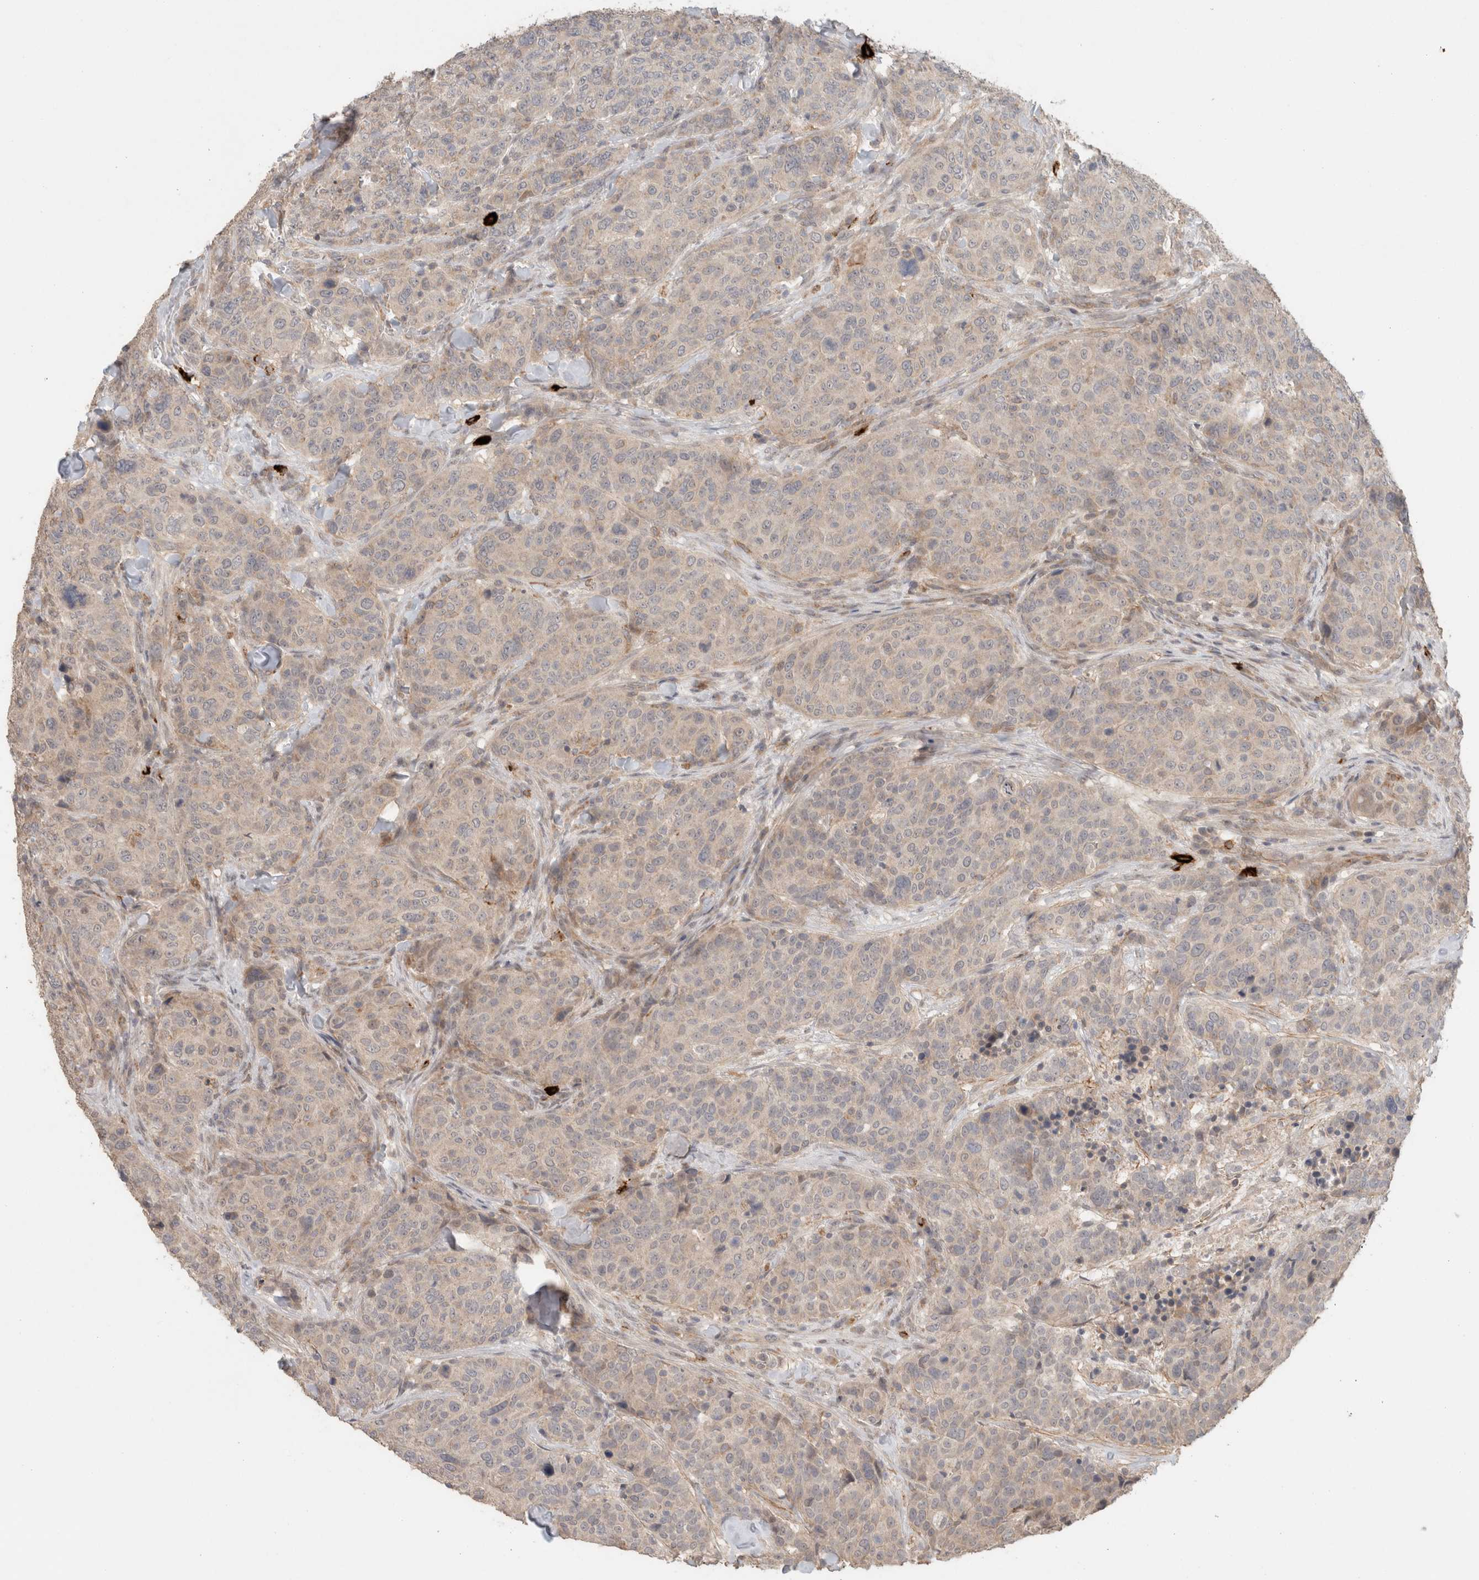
{"staining": {"intensity": "negative", "quantity": "none", "location": "none"}, "tissue": "breast cancer", "cell_type": "Tumor cells", "image_type": "cancer", "snomed": [{"axis": "morphology", "description": "Duct carcinoma"}, {"axis": "topography", "description": "Breast"}], "caption": "Protein analysis of invasive ductal carcinoma (breast) reveals no significant expression in tumor cells.", "gene": "HSPG2", "patient": {"sex": "female", "age": 37}}